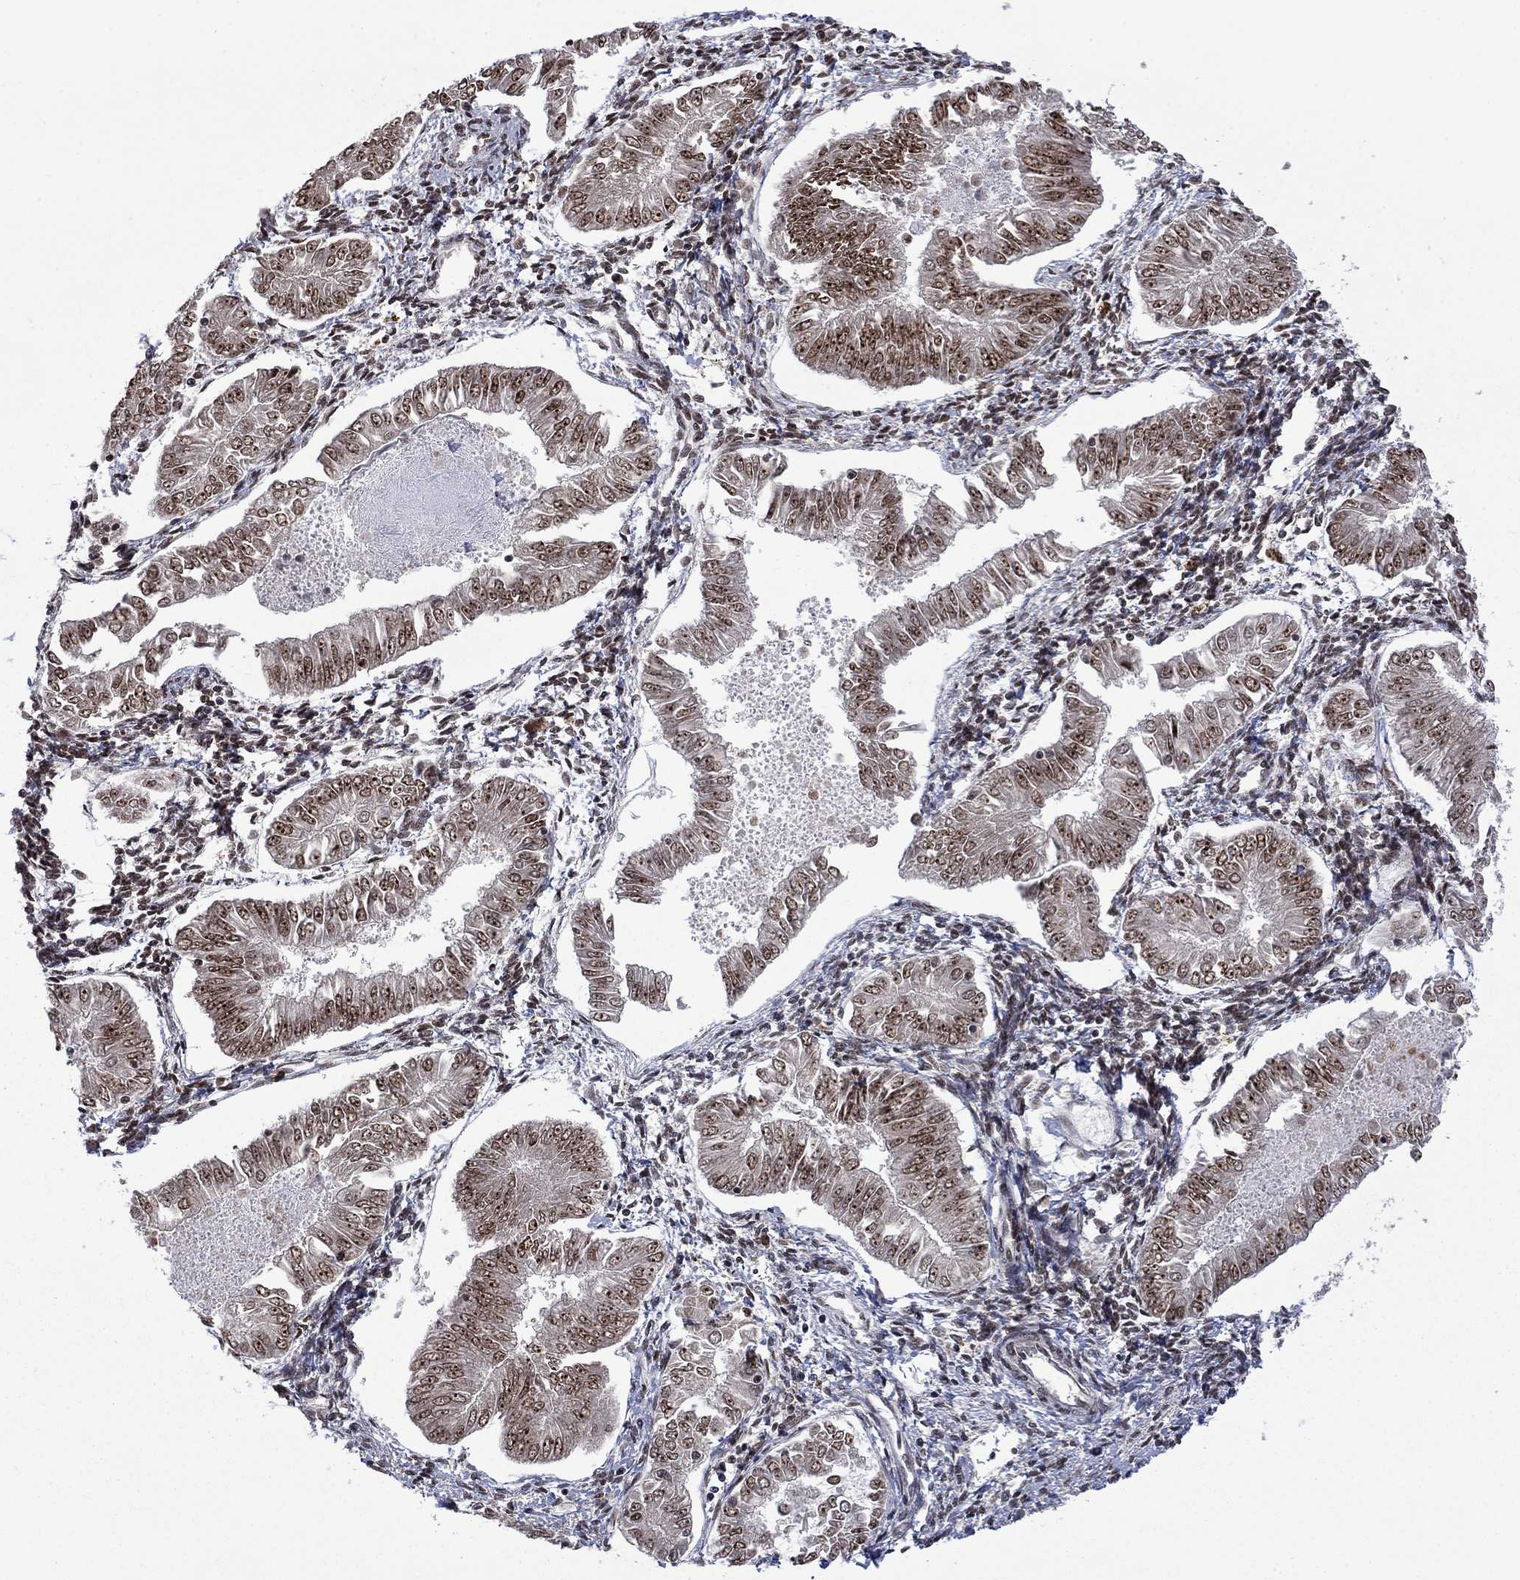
{"staining": {"intensity": "moderate", "quantity": "25%-75%", "location": "cytoplasmic/membranous,nuclear"}, "tissue": "endometrial cancer", "cell_type": "Tumor cells", "image_type": "cancer", "snomed": [{"axis": "morphology", "description": "Adenocarcinoma, NOS"}, {"axis": "topography", "description": "Endometrium"}], "caption": "Endometrial cancer tissue displays moderate cytoplasmic/membranous and nuclear positivity in about 25%-75% of tumor cells (Stains: DAB (3,3'-diaminobenzidine) in brown, nuclei in blue, Microscopy: brightfield microscopy at high magnification).", "gene": "FBL", "patient": {"sex": "female", "age": 53}}